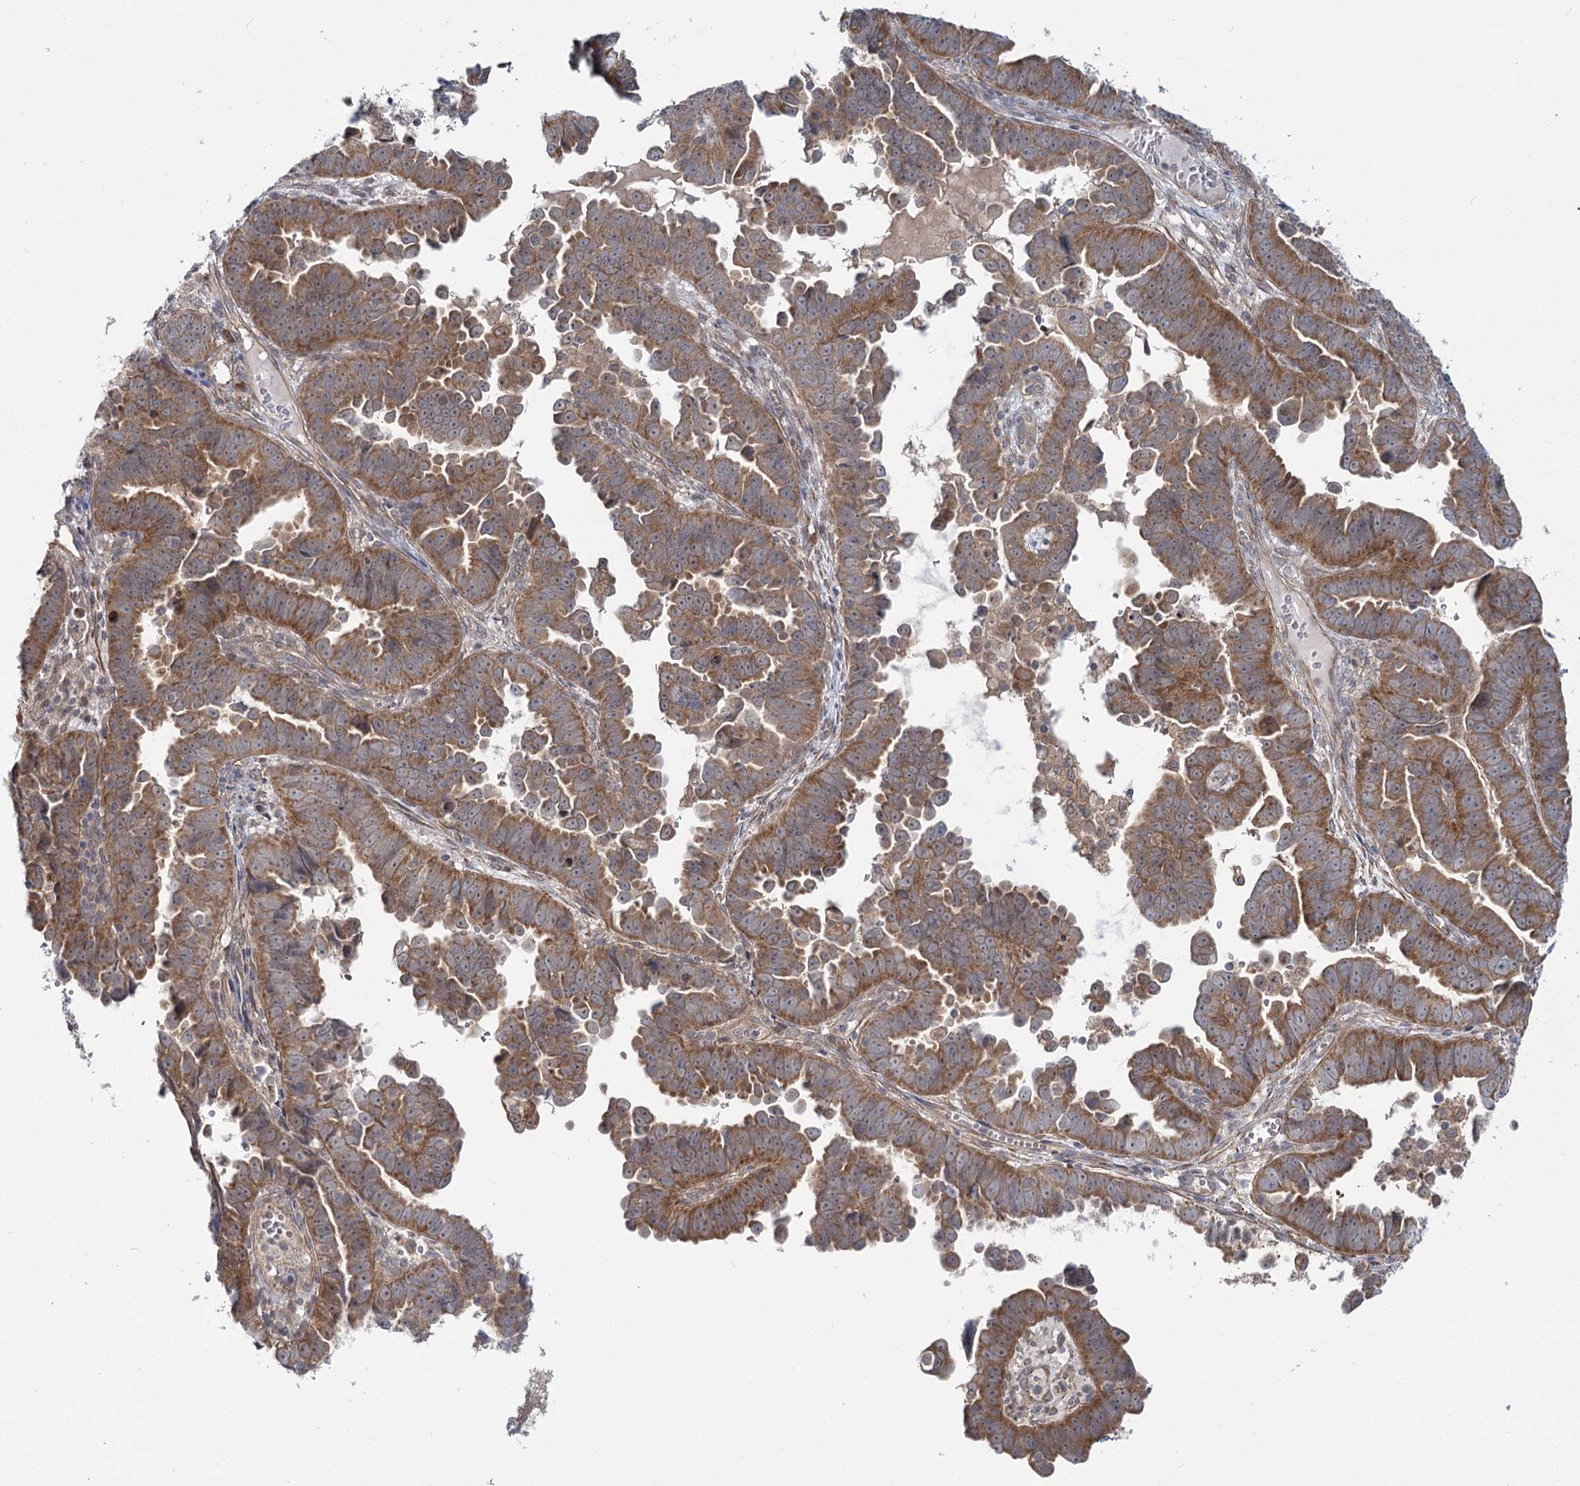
{"staining": {"intensity": "moderate", "quantity": ">75%", "location": "cytoplasmic/membranous"}, "tissue": "endometrial cancer", "cell_type": "Tumor cells", "image_type": "cancer", "snomed": [{"axis": "morphology", "description": "Adenocarcinoma, NOS"}, {"axis": "topography", "description": "Endometrium"}], "caption": "Tumor cells display moderate cytoplasmic/membranous expression in about >75% of cells in endometrial adenocarcinoma.", "gene": "TBC1D9B", "patient": {"sex": "female", "age": 75}}